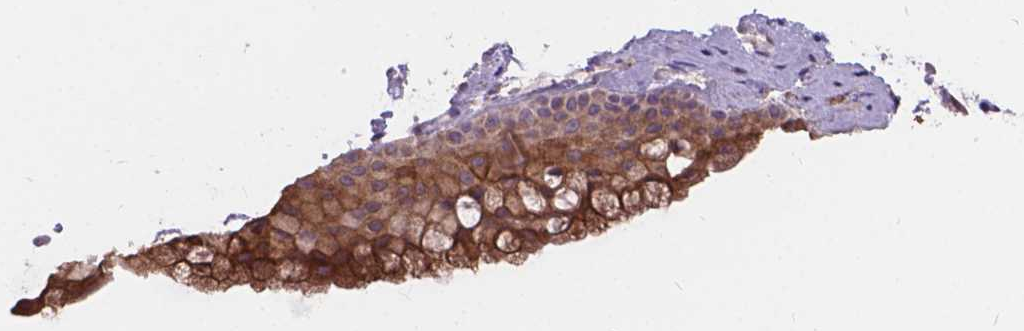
{"staining": {"intensity": "strong", "quantity": "25%-75%", "location": "cytoplasmic/membranous"}, "tissue": "nasopharynx", "cell_type": "Respiratory epithelial cells", "image_type": "normal", "snomed": [{"axis": "morphology", "description": "Normal tissue, NOS"}, {"axis": "topography", "description": "Nasopharynx"}], "caption": "An immunohistochemistry image of normal tissue is shown. Protein staining in brown highlights strong cytoplasmic/membranous positivity in nasopharynx within respiratory epithelial cells.", "gene": "MYH14", "patient": {"sex": "male", "age": 68}}